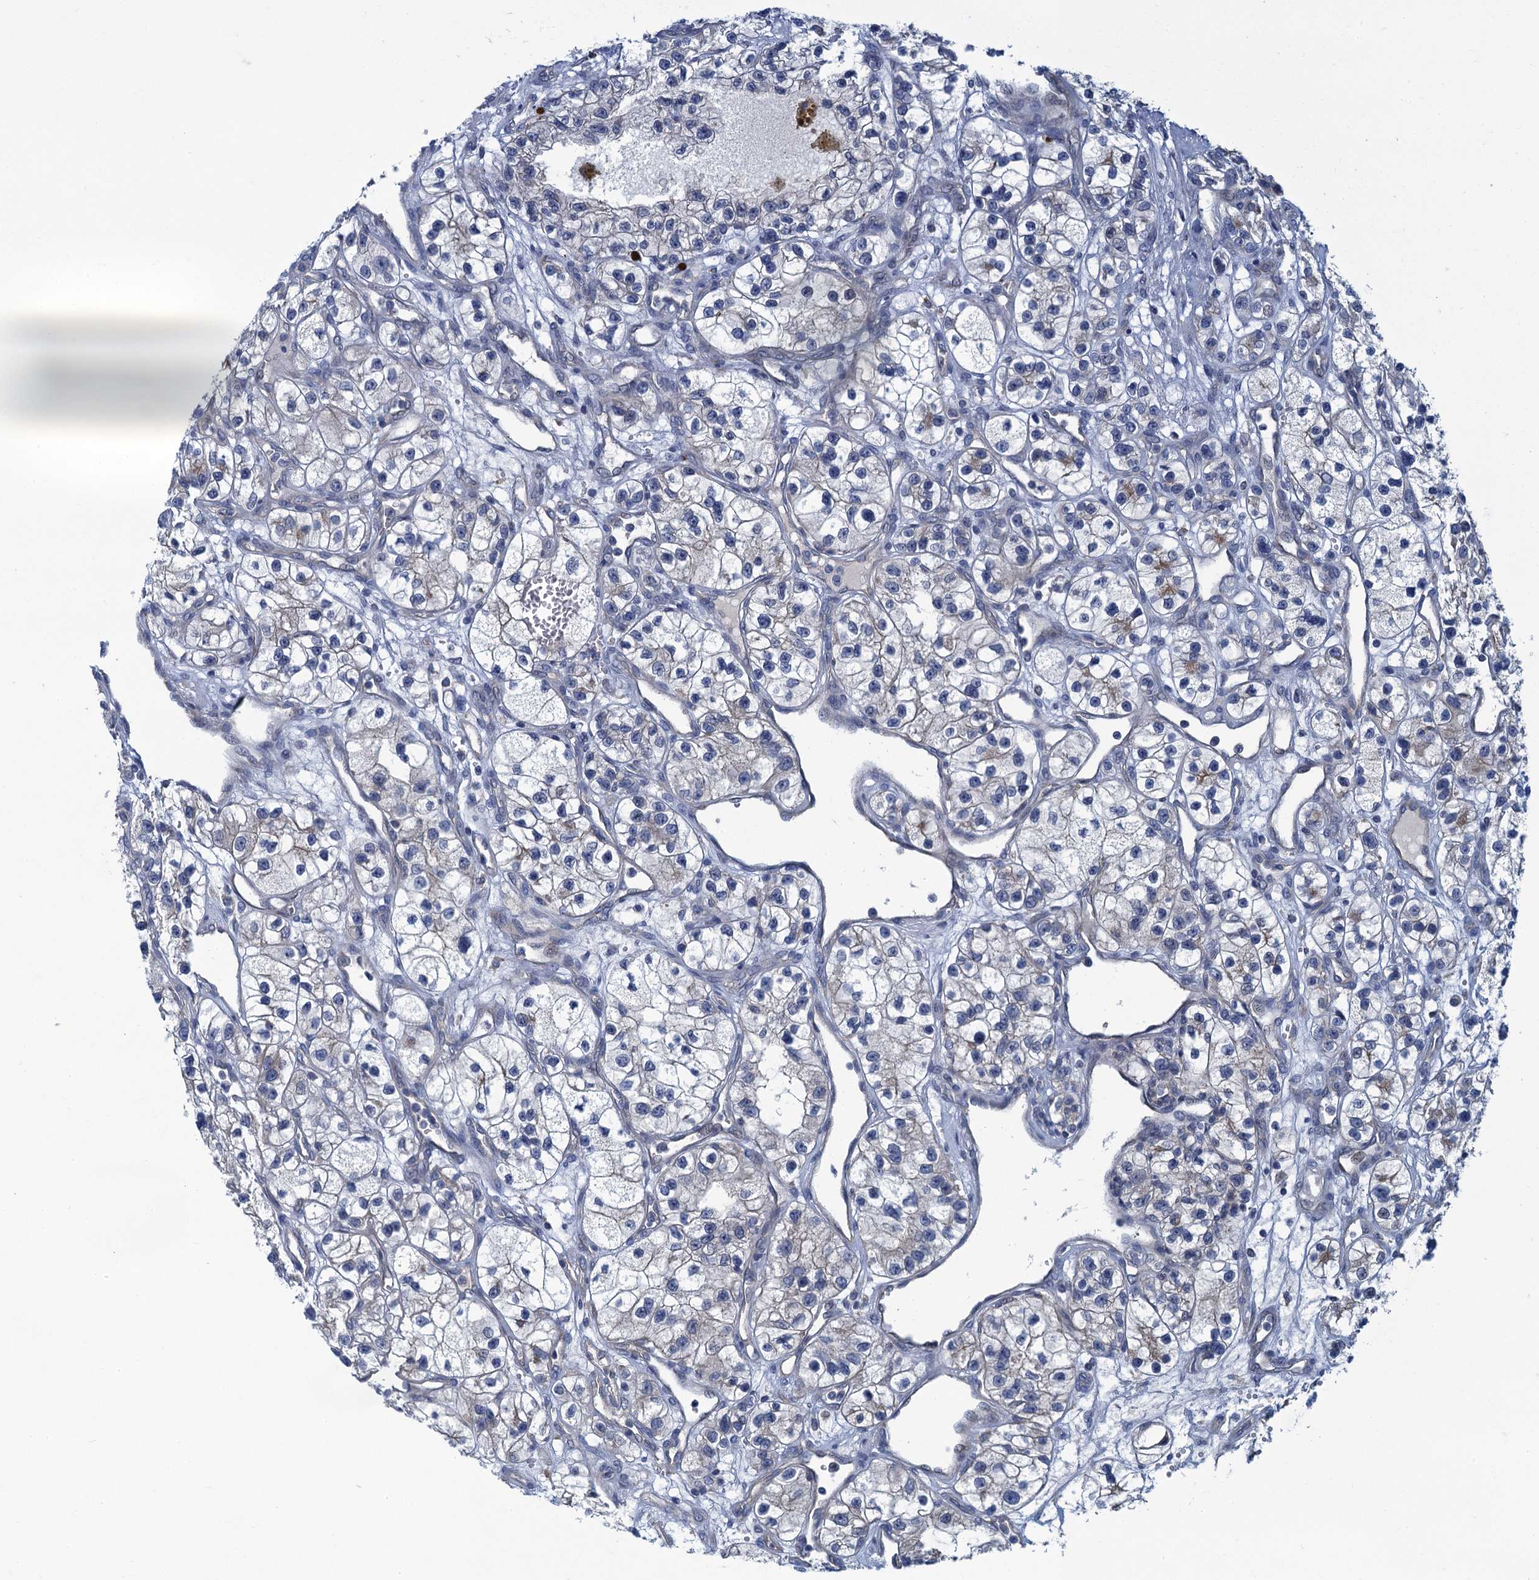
{"staining": {"intensity": "negative", "quantity": "none", "location": "none"}, "tissue": "renal cancer", "cell_type": "Tumor cells", "image_type": "cancer", "snomed": [{"axis": "morphology", "description": "Adenocarcinoma, NOS"}, {"axis": "topography", "description": "Kidney"}], "caption": "A photomicrograph of adenocarcinoma (renal) stained for a protein demonstrates no brown staining in tumor cells.", "gene": "NCKAP1L", "patient": {"sex": "female", "age": 57}}